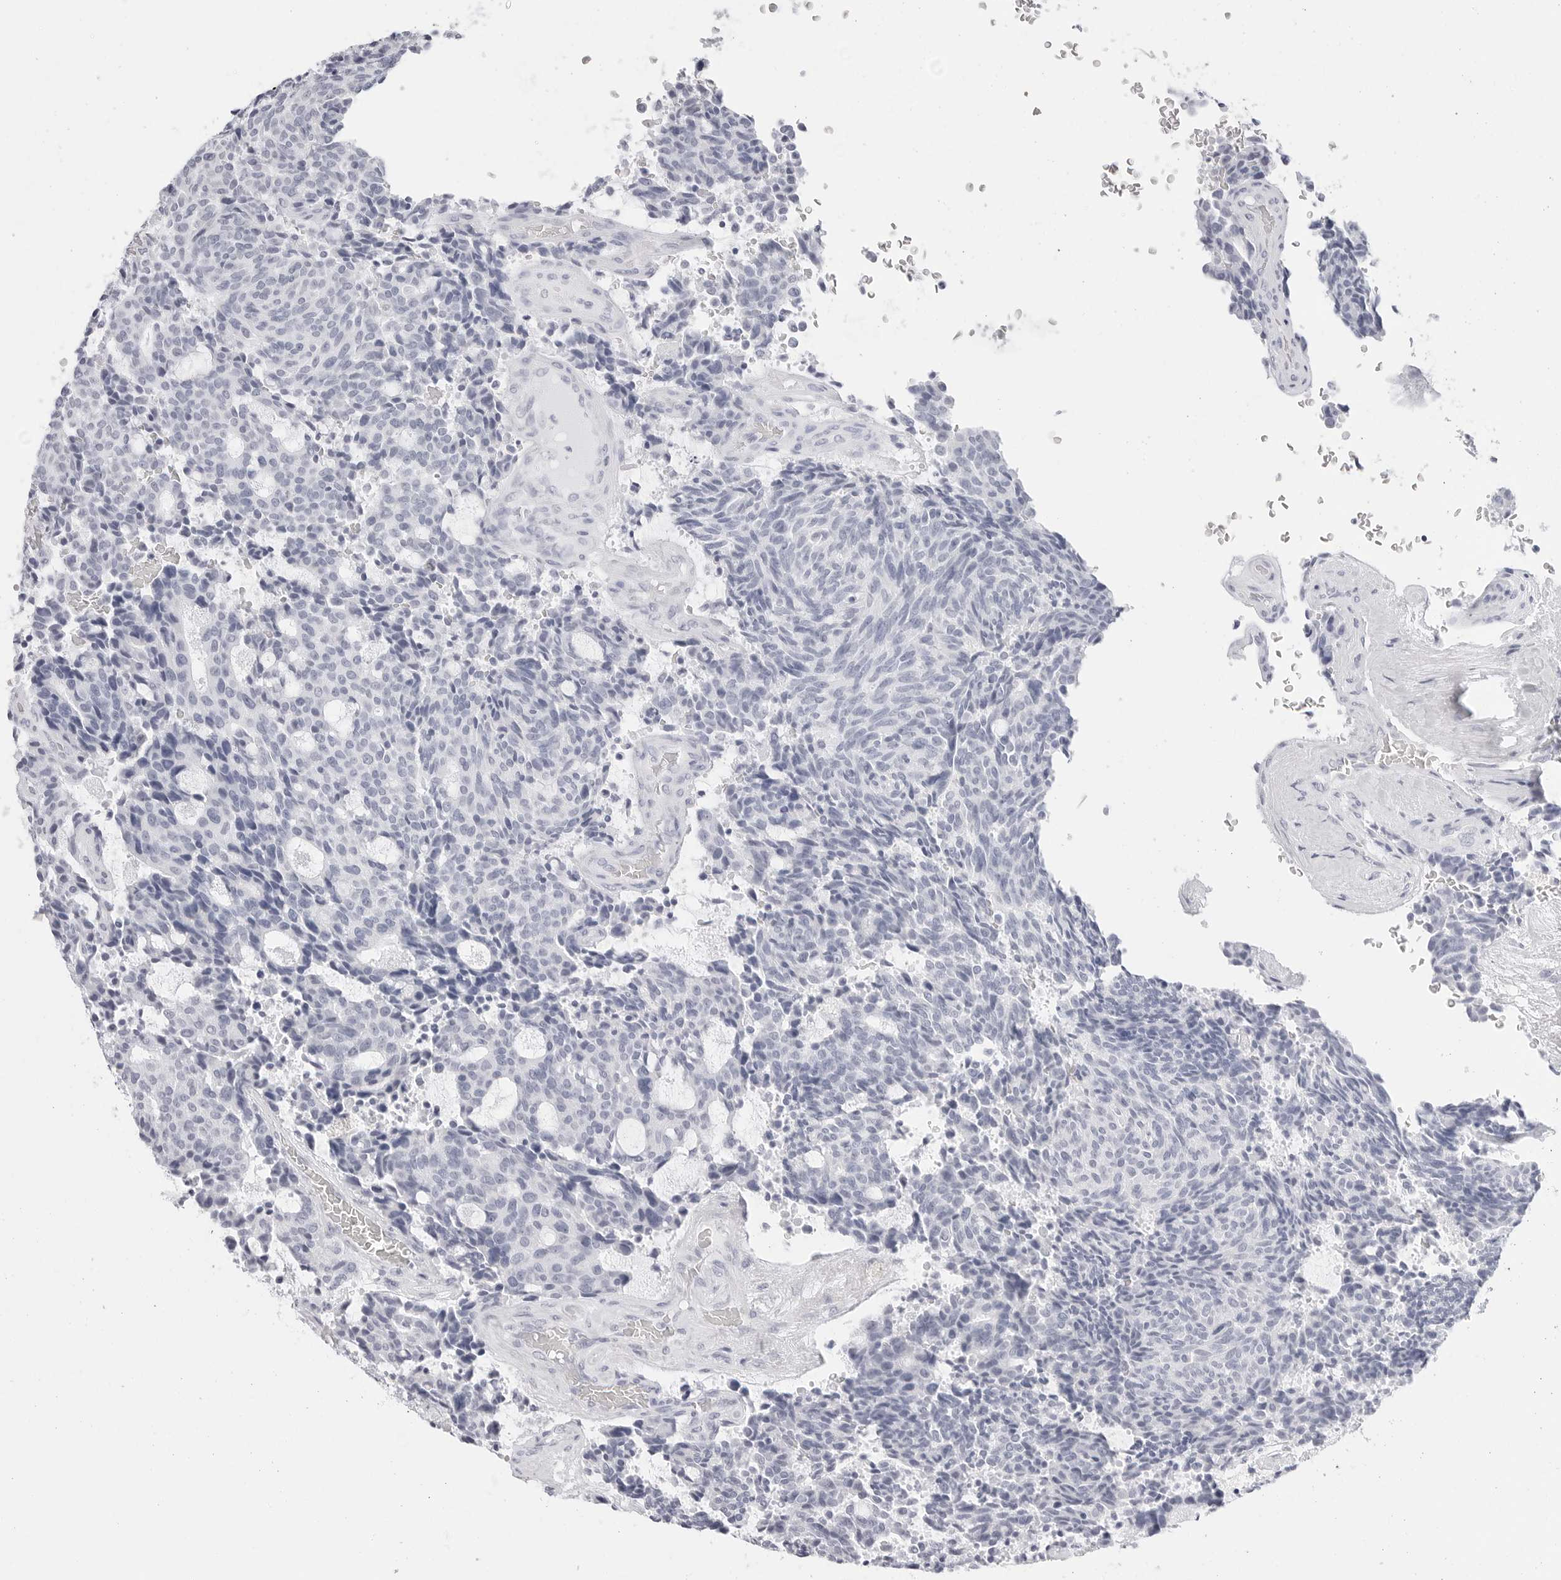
{"staining": {"intensity": "negative", "quantity": "none", "location": "none"}, "tissue": "carcinoid", "cell_type": "Tumor cells", "image_type": "cancer", "snomed": [{"axis": "morphology", "description": "Carcinoid, malignant, NOS"}, {"axis": "topography", "description": "Pancreas"}], "caption": "An immunohistochemistry photomicrograph of malignant carcinoid is shown. There is no staining in tumor cells of malignant carcinoid.", "gene": "HMGCS2", "patient": {"sex": "female", "age": 54}}